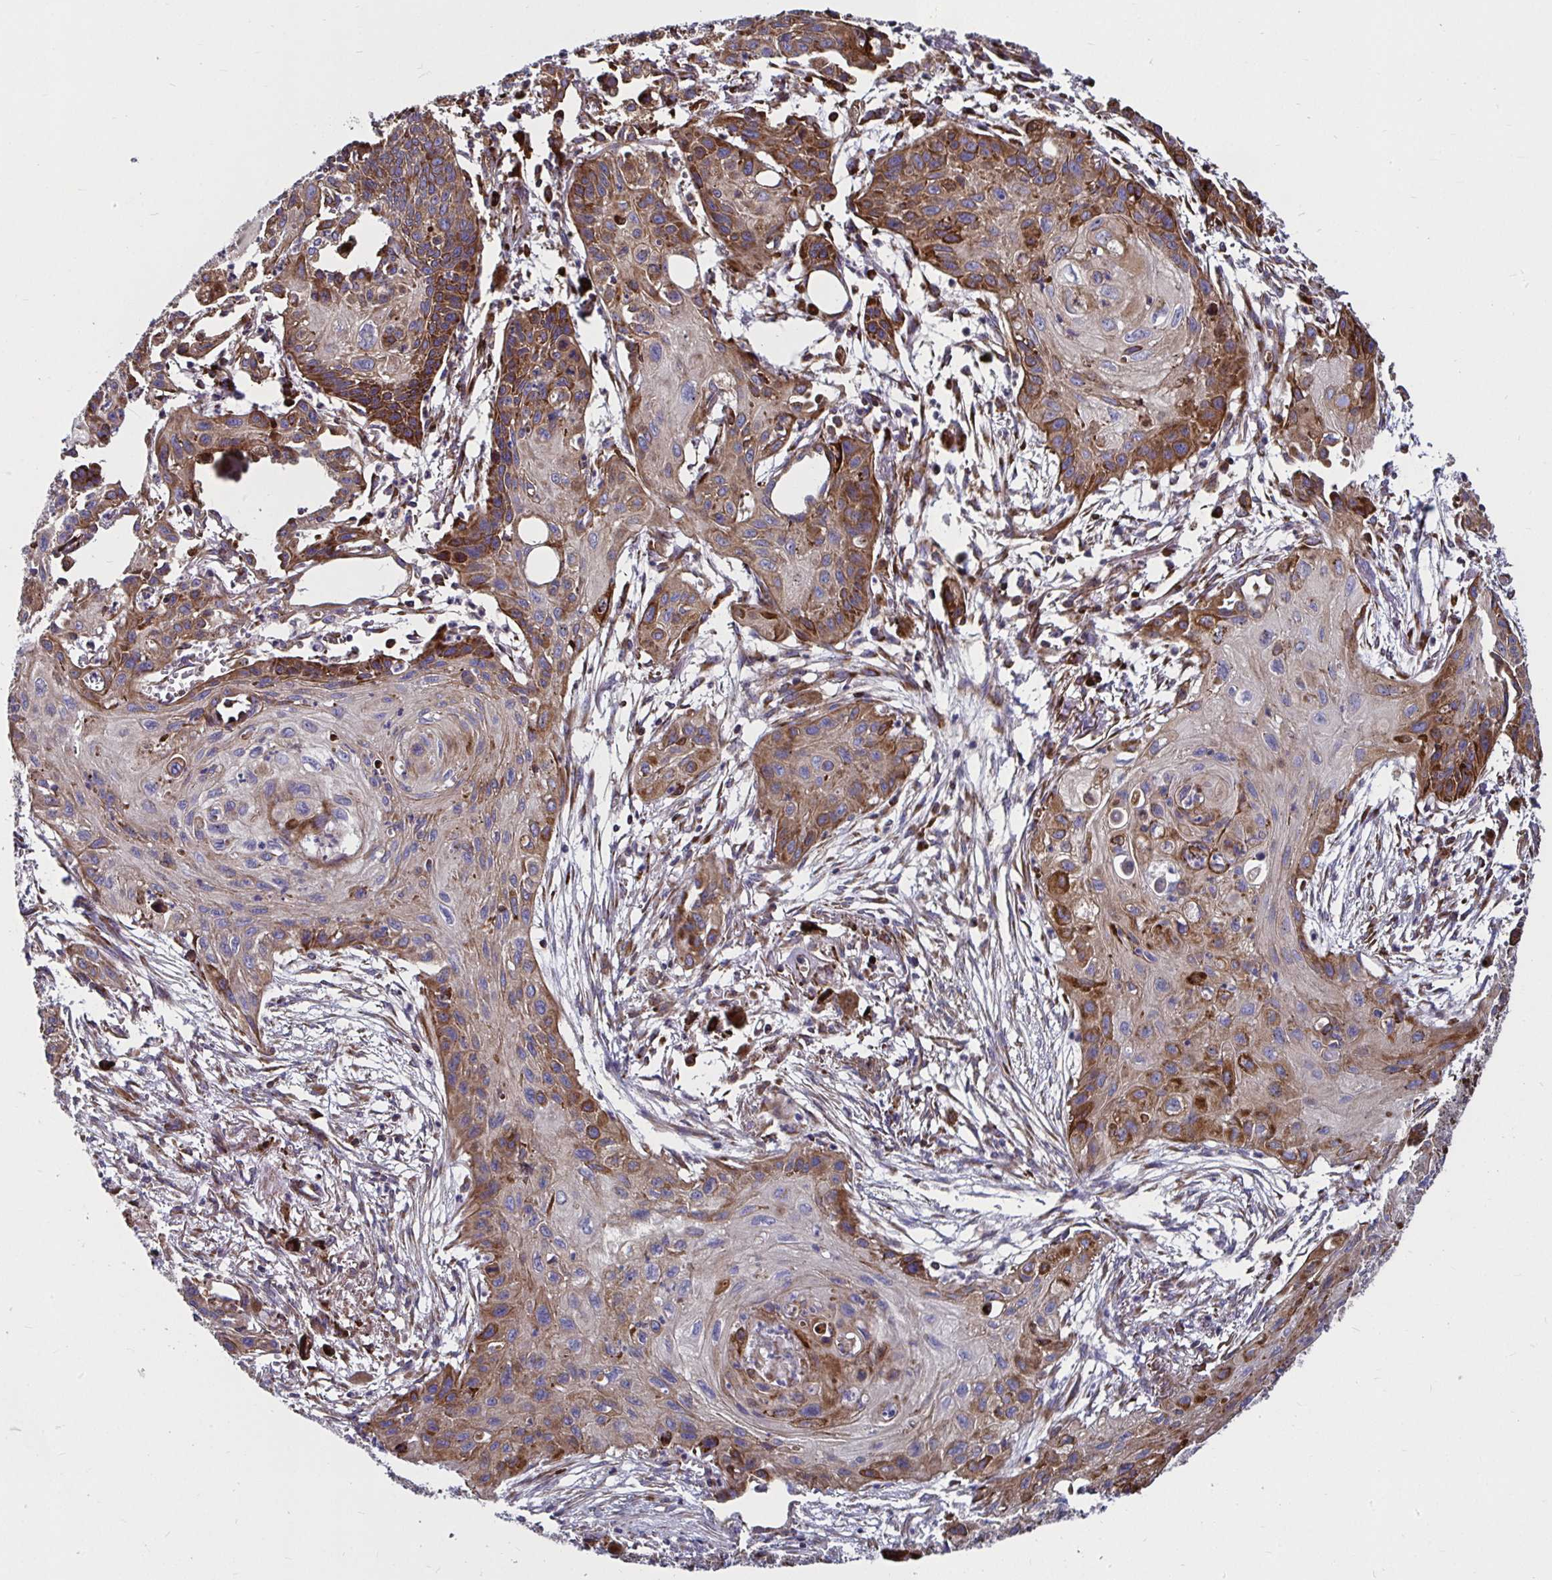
{"staining": {"intensity": "moderate", "quantity": "25%-75%", "location": "cytoplasmic/membranous"}, "tissue": "lung cancer", "cell_type": "Tumor cells", "image_type": "cancer", "snomed": [{"axis": "morphology", "description": "Squamous cell carcinoma, NOS"}, {"axis": "topography", "description": "Lung"}], "caption": "Brown immunohistochemical staining in human lung cancer (squamous cell carcinoma) exhibits moderate cytoplasmic/membranous positivity in about 25%-75% of tumor cells.", "gene": "SMYD3", "patient": {"sex": "male", "age": 71}}